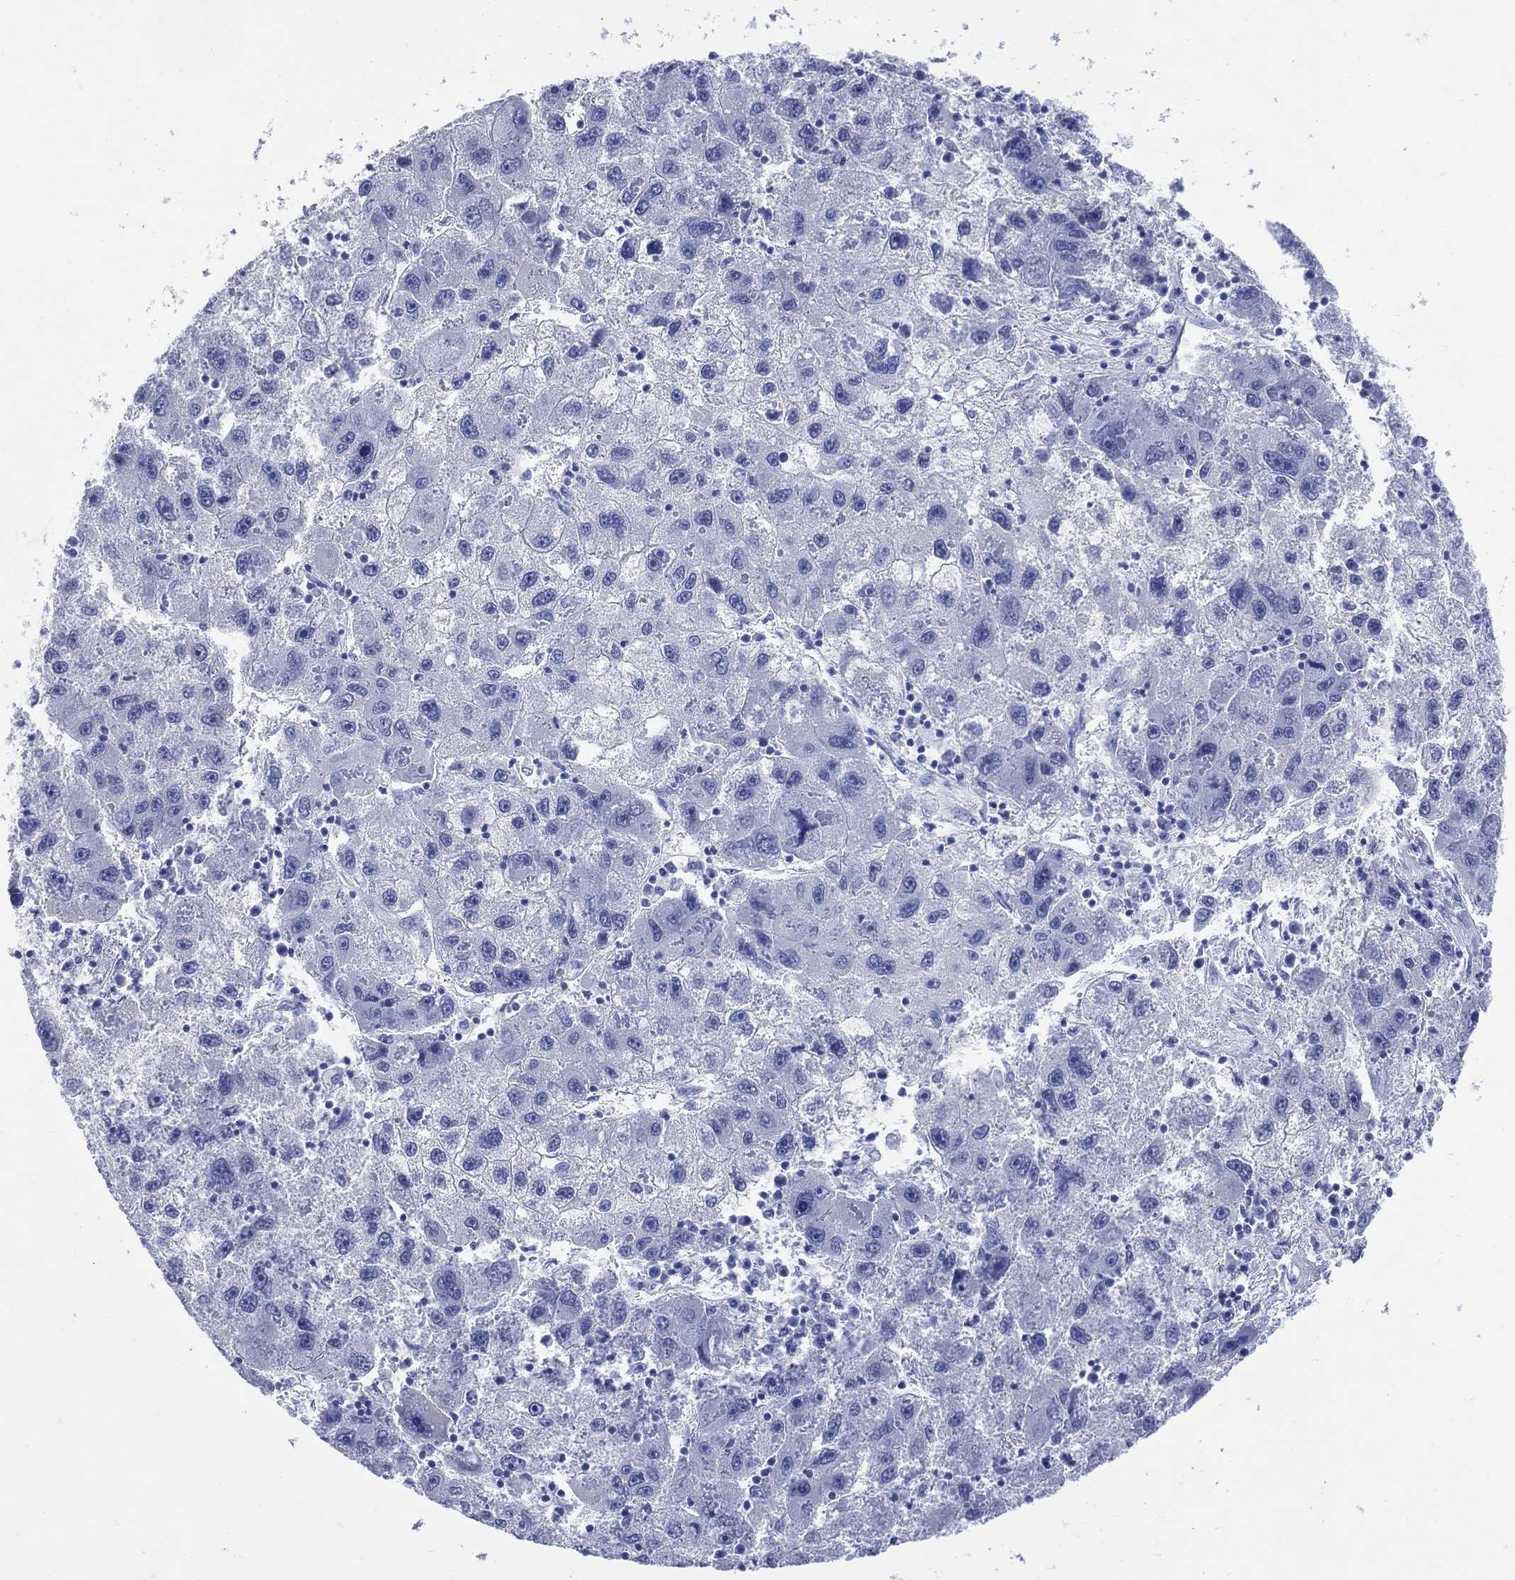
{"staining": {"intensity": "negative", "quantity": "none", "location": "none"}, "tissue": "liver cancer", "cell_type": "Tumor cells", "image_type": "cancer", "snomed": [{"axis": "morphology", "description": "Carcinoma, Hepatocellular, NOS"}, {"axis": "topography", "description": "Liver"}], "caption": "An image of human hepatocellular carcinoma (liver) is negative for staining in tumor cells.", "gene": "LRRD1", "patient": {"sex": "male", "age": 75}}